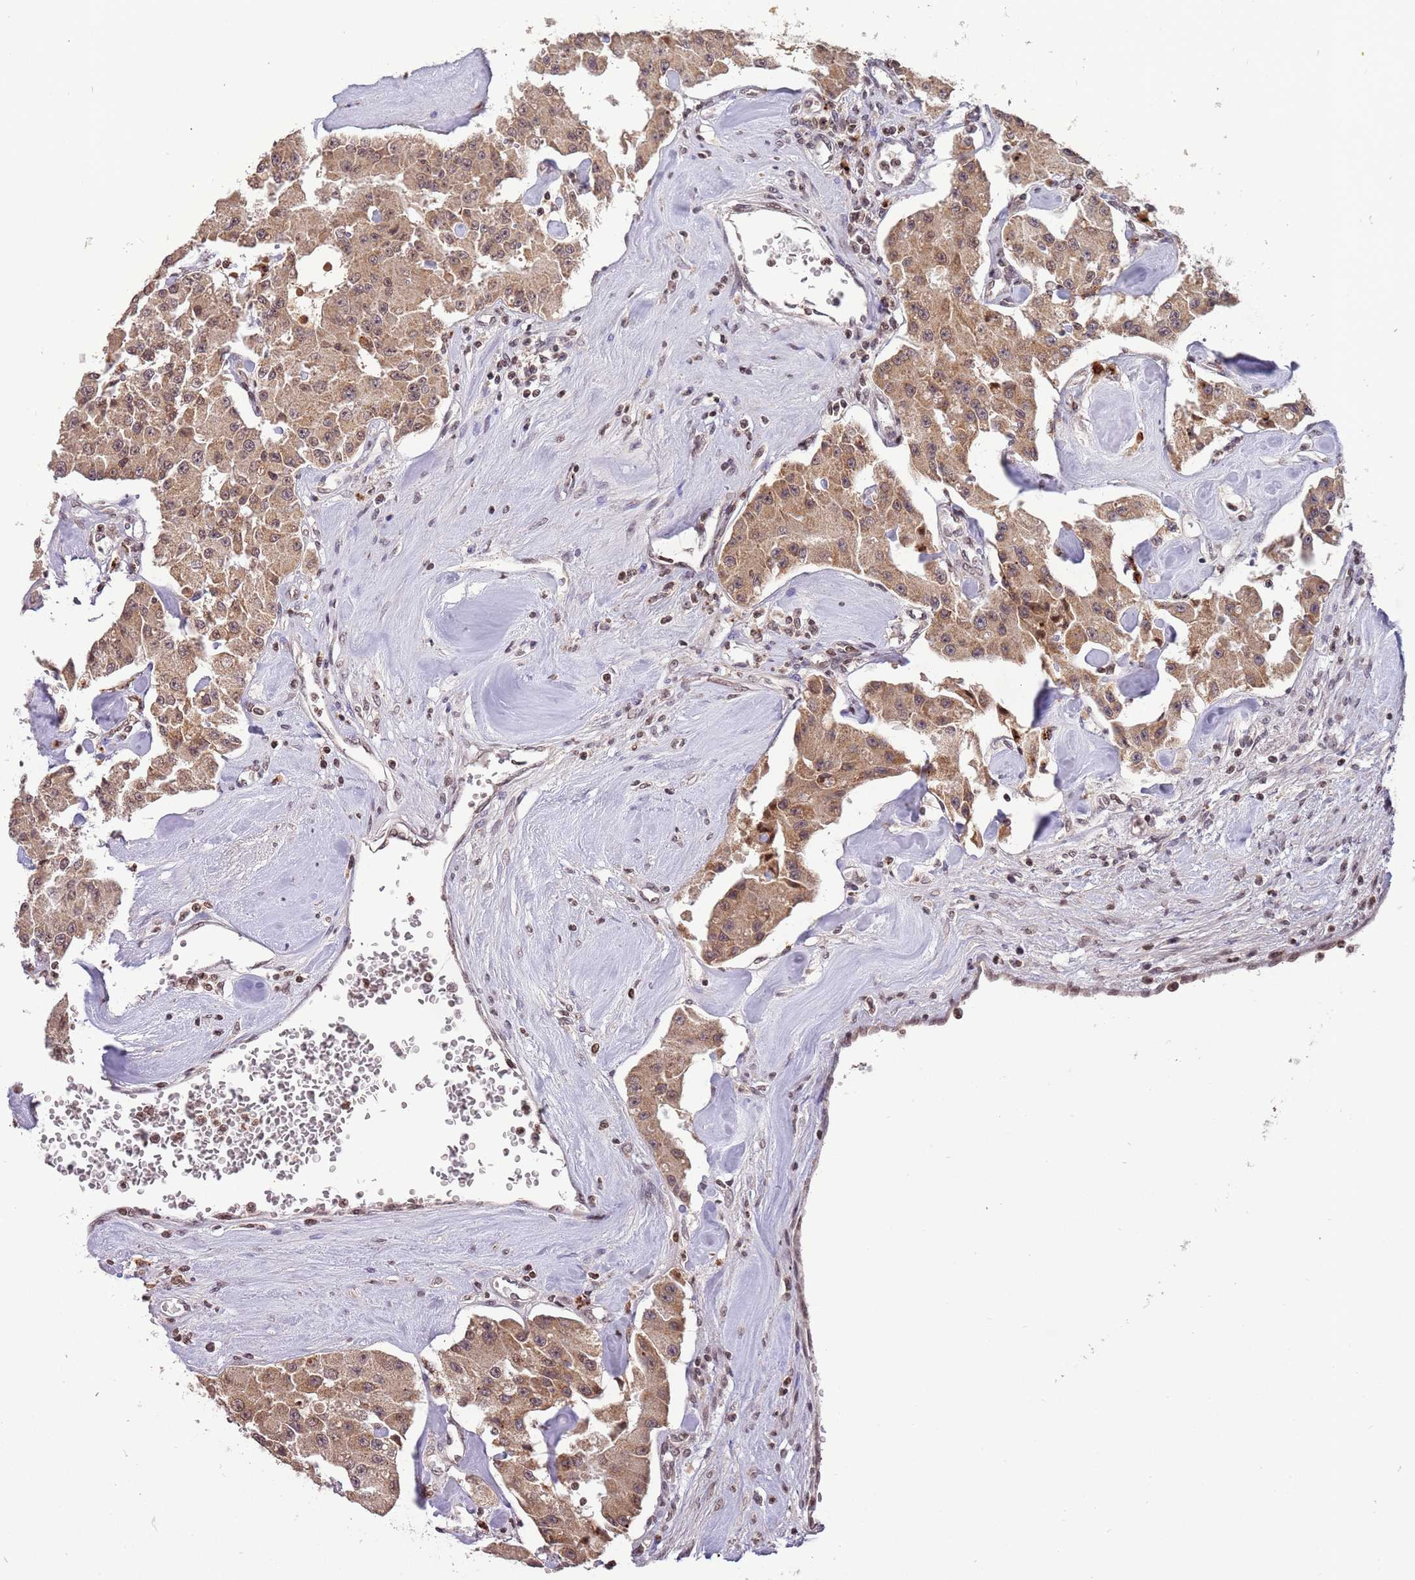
{"staining": {"intensity": "moderate", "quantity": ">75%", "location": "cytoplasmic/membranous,nuclear"}, "tissue": "carcinoid", "cell_type": "Tumor cells", "image_type": "cancer", "snomed": [{"axis": "morphology", "description": "Carcinoid, malignant, NOS"}, {"axis": "topography", "description": "Pancreas"}], "caption": "A micrograph showing moderate cytoplasmic/membranous and nuclear expression in about >75% of tumor cells in malignant carcinoid, as visualized by brown immunohistochemical staining.", "gene": "SAMSN1", "patient": {"sex": "male", "age": 41}}